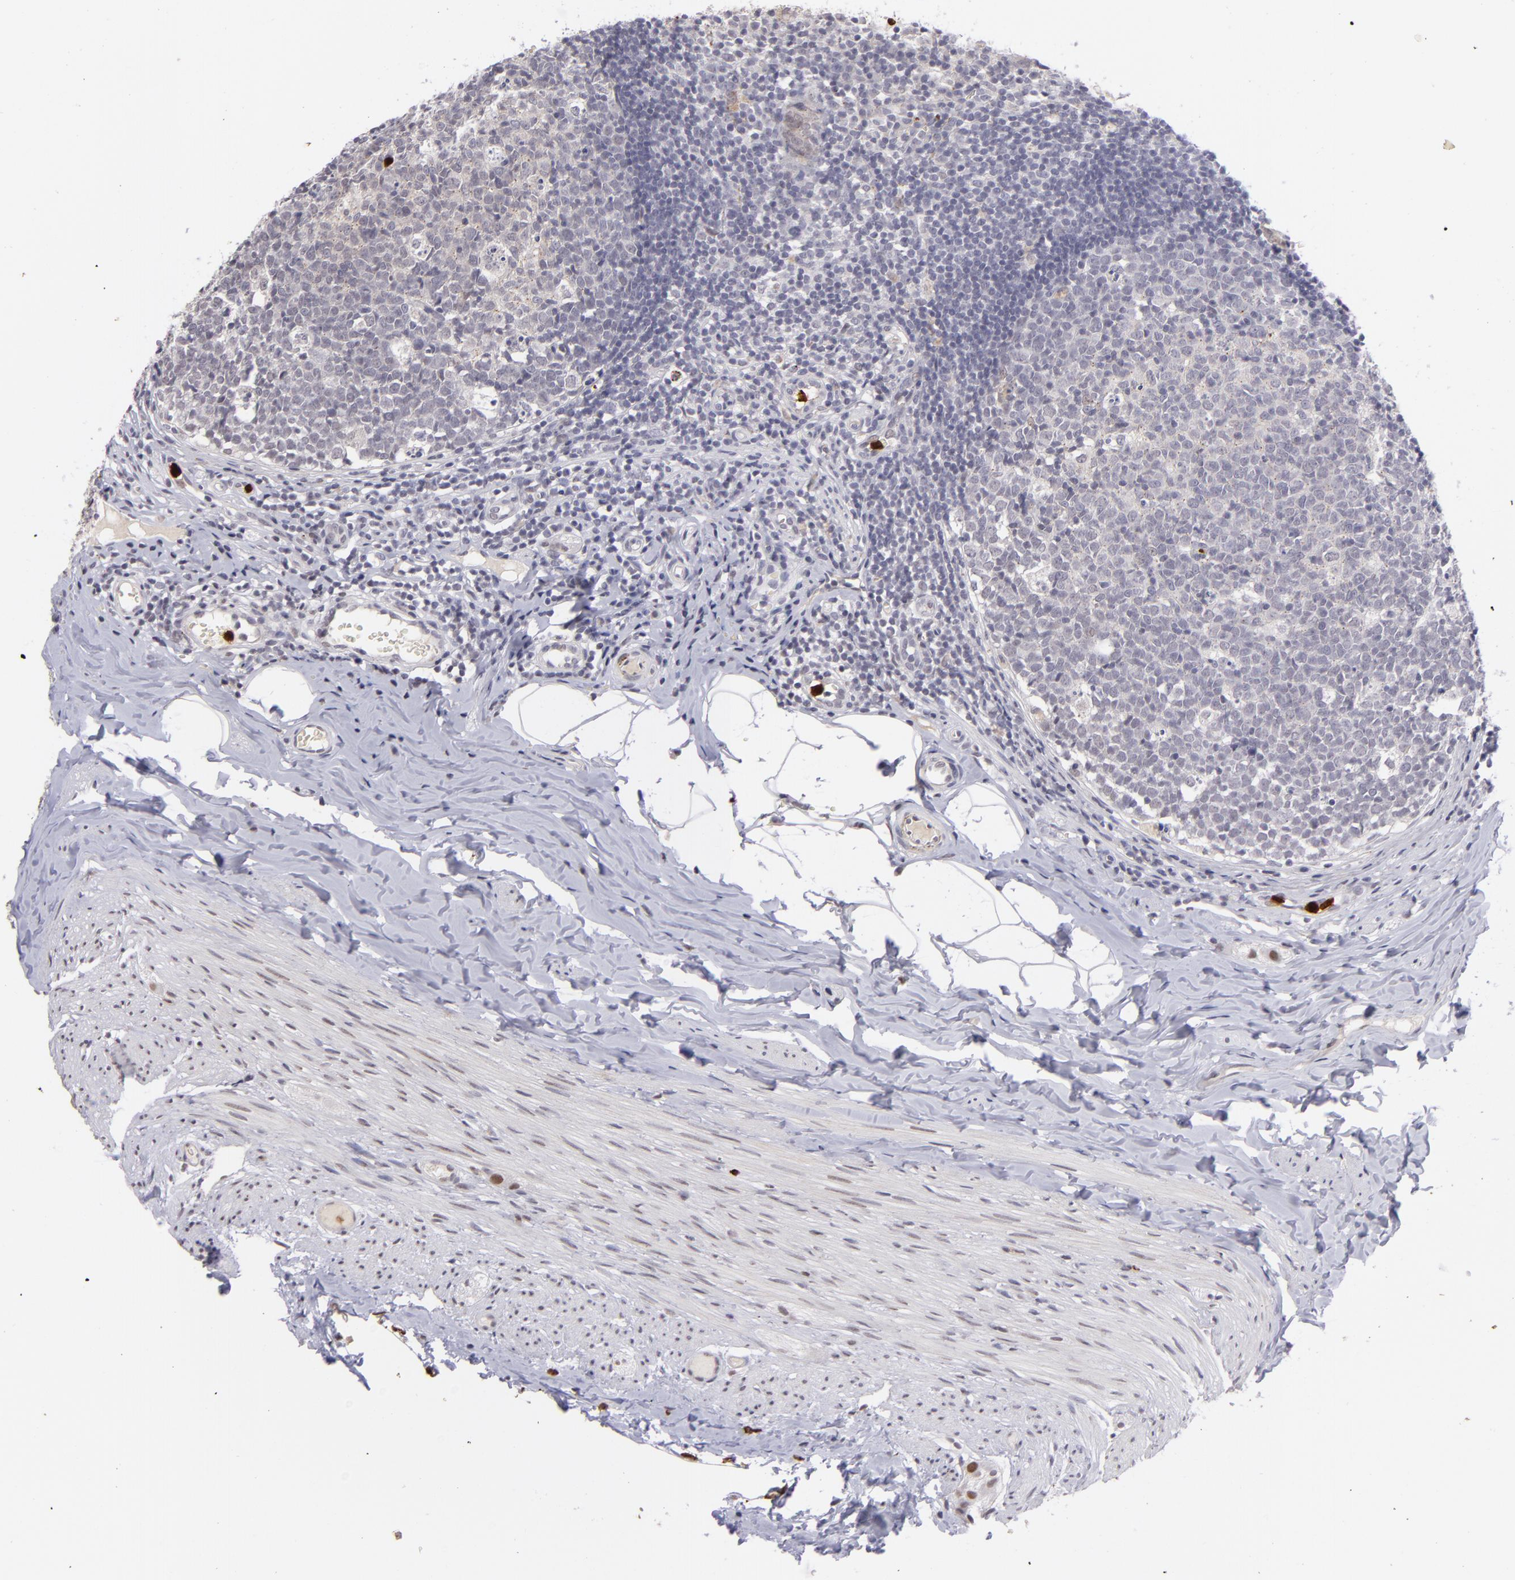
{"staining": {"intensity": "weak", "quantity": "<25%", "location": "cytoplasmic/membranous"}, "tissue": "appendix", "cell_type": "Glandular cells", "image_type": "normal", "snomed": [{"axis": "morphology", "description": "Normal tissue, NOS"}, {"axis": "topography", "description": "Appendix"}], "caption": "Immunohistochemistry of benign appendix demonstrates no staining in glandular cells.", "gene": "RXRG", "patient": {"sex": "female", "age": 9}}